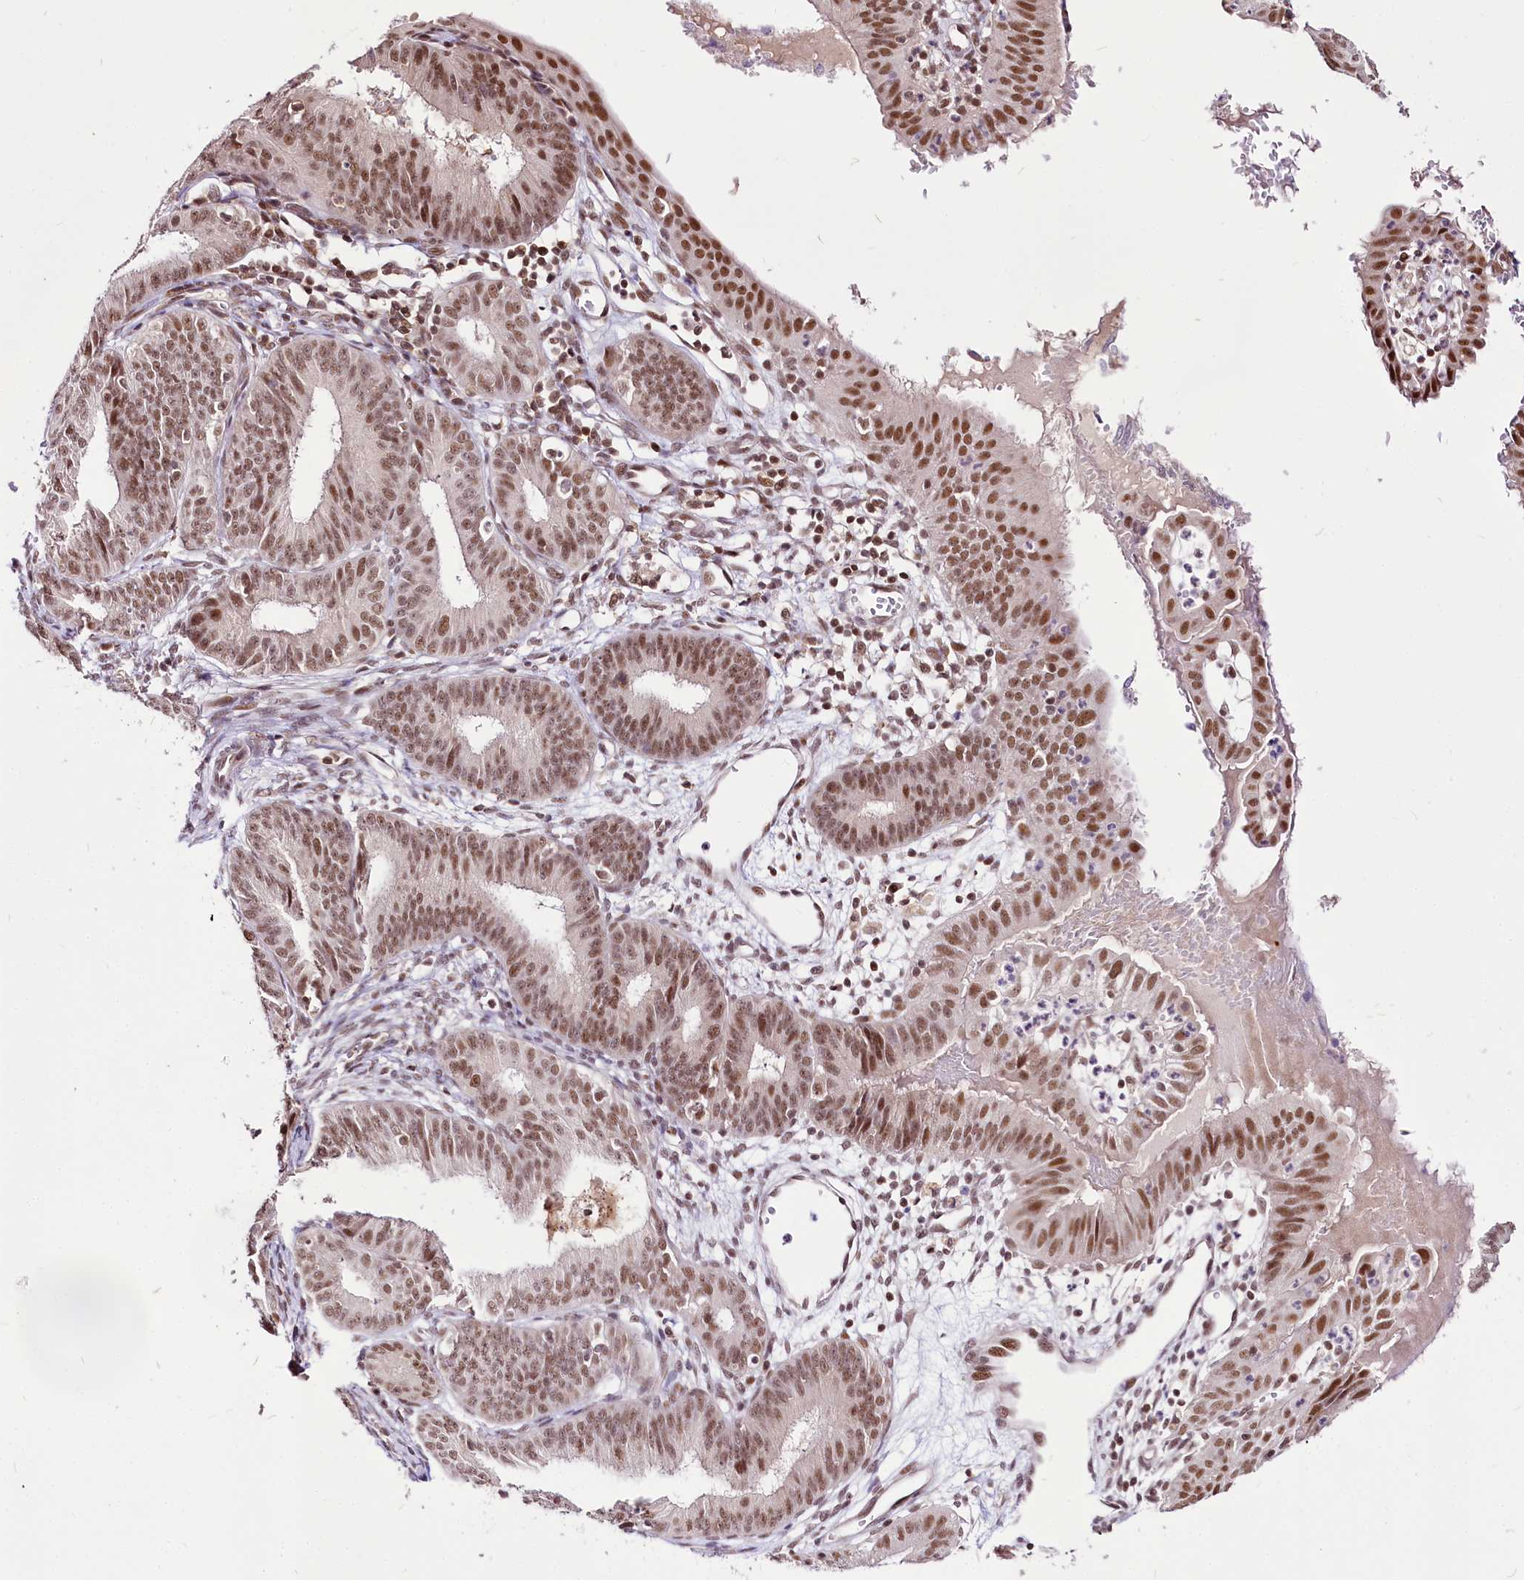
{"staining": {"intensity": "moderate", "quantity": ">75%", "location": "nuclear"}, "tissue": "endometrial cancer", "cell_type": "Tumor cells", "image_type": "cancer", "snomed": [{"axis": "morphology", "description": "Adenocarcinoma, NOS"}, {"axis": "topography", "description": "Endometrium"}], "caption": "Approximately >75% of tumor cells in human adenocarcinoma (endometrial) demonstrate moderate nuclear protein positivity as visualized by brown immunohistochemical staining.", "gene": "POLA2", "patient": {"sex": "female", "age": 51}}